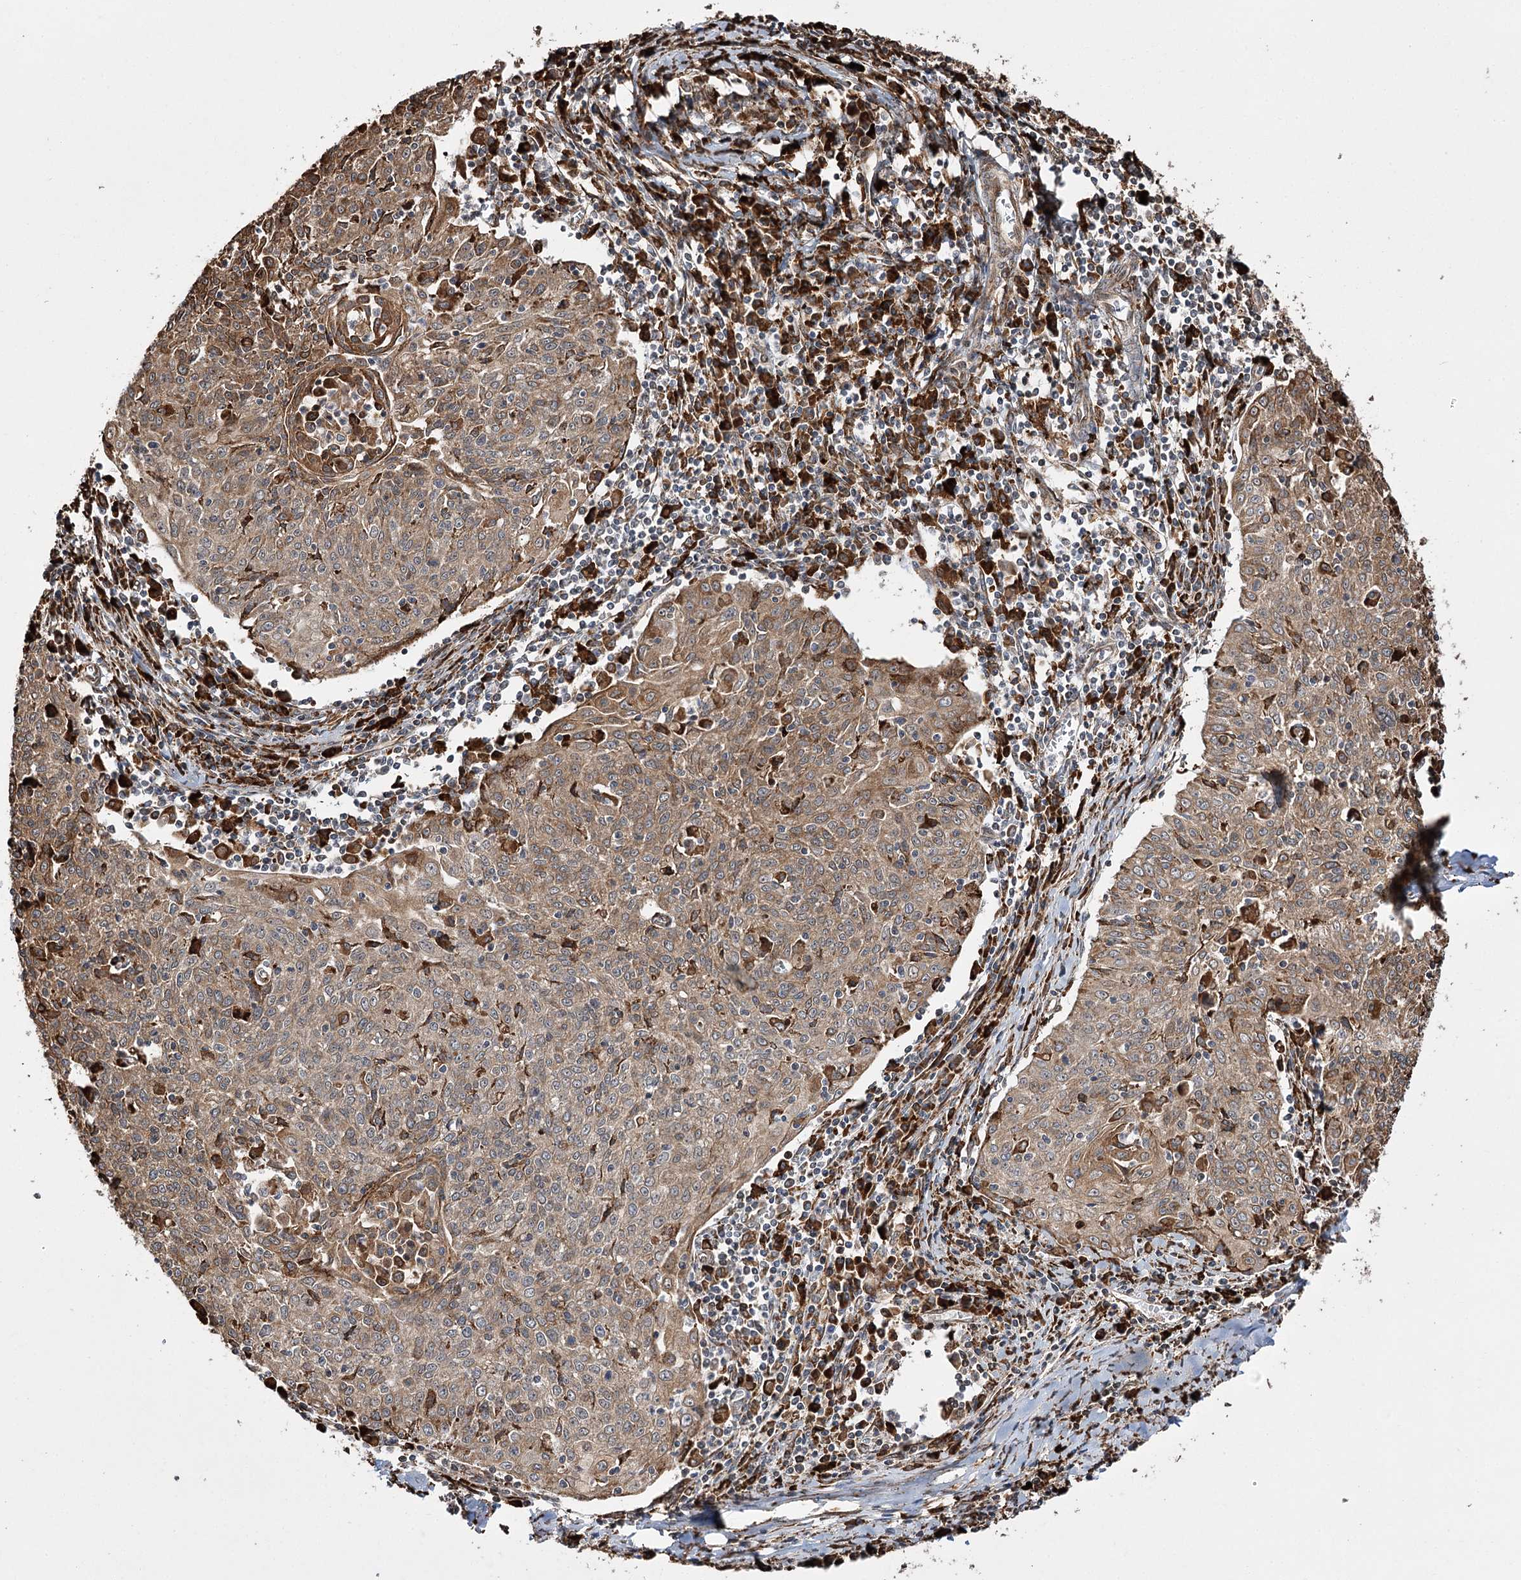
{"staining": {"intensity": "moderate", "quantity": ">75%", "location": "cytoplasmic/membranous"}, "tissue": "cervical cancer", "cell_type": "Tumor cells", "image_type": "cancer", "snomed": [{"axis": "morphology", "description": "Squamous cell carcinoma, NOS"}, {"axis": "topography", "description": "Cervix"}], "caption": "Cervical cancer tissue exhibits moderate cytoplasmic/membranous expression in approximately >75% of tumor cells", "gene": "FANCL", "patient": {"sex": "female", "age": 48}}